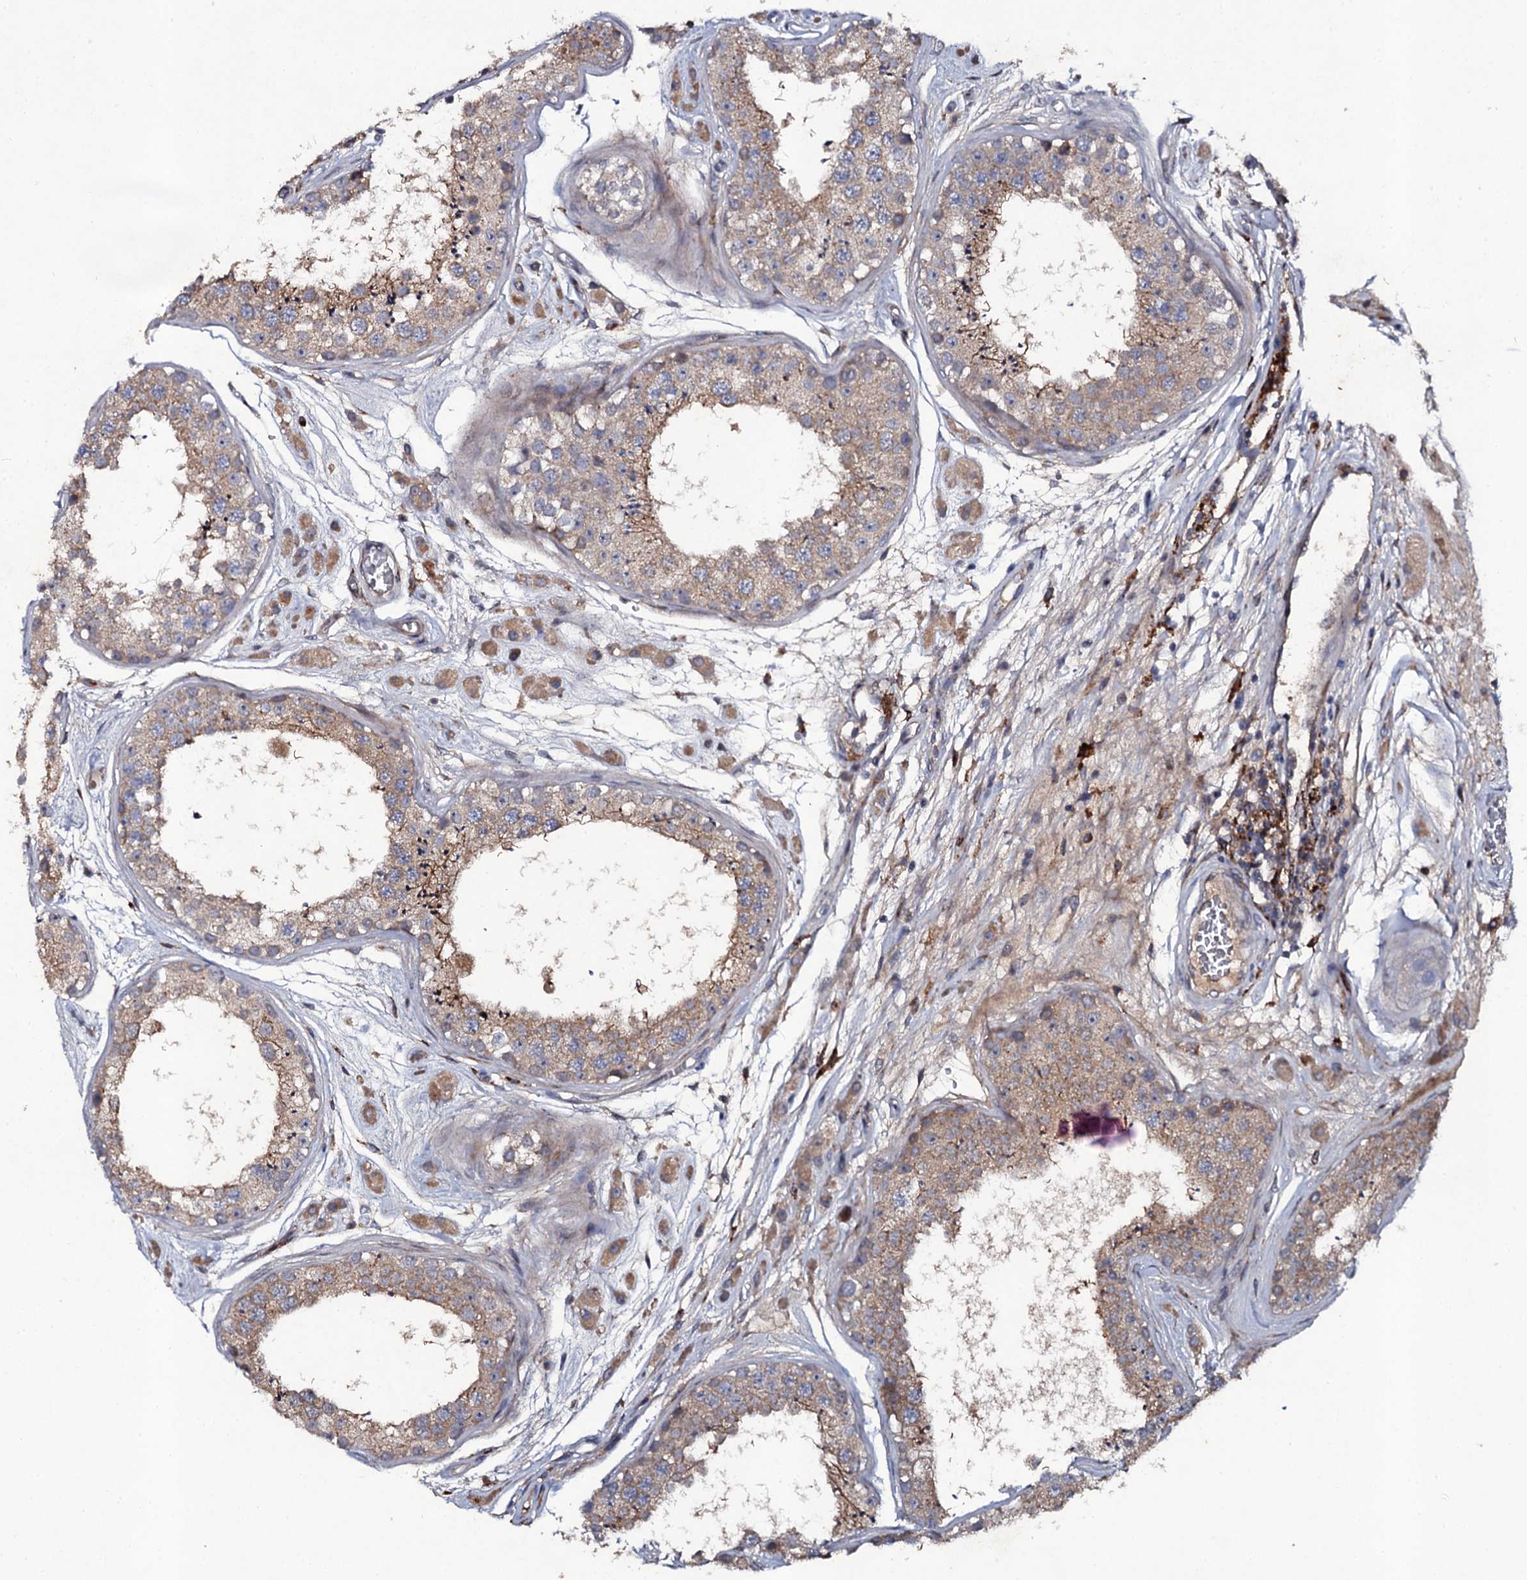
{"staining": {"intensity": "moderate", "quantity": "25%-75%", "location": "cytoplasmic/membranous"}, "tissue": "testis", "cell_type": "Cells in seminiferous ducts", "image_type": "normal", "snomed": [{"axis": "morphology", "description": "Normal tissue, NOS"}, {"axis": "topography", "description": "Testis"}], "caption": "Immunohistochemistry photomicrograph of normal testis: testis stained using immunohistochemistry displays medium levels of moderate protein expression localized specifically in the cytoplasmic/membranous of cells in seminiferous ducts, appearing as a cytoplasmic/membranous brown color.", "gene": "LRRC28", "patient": {"sex": "male", "age": 25}}